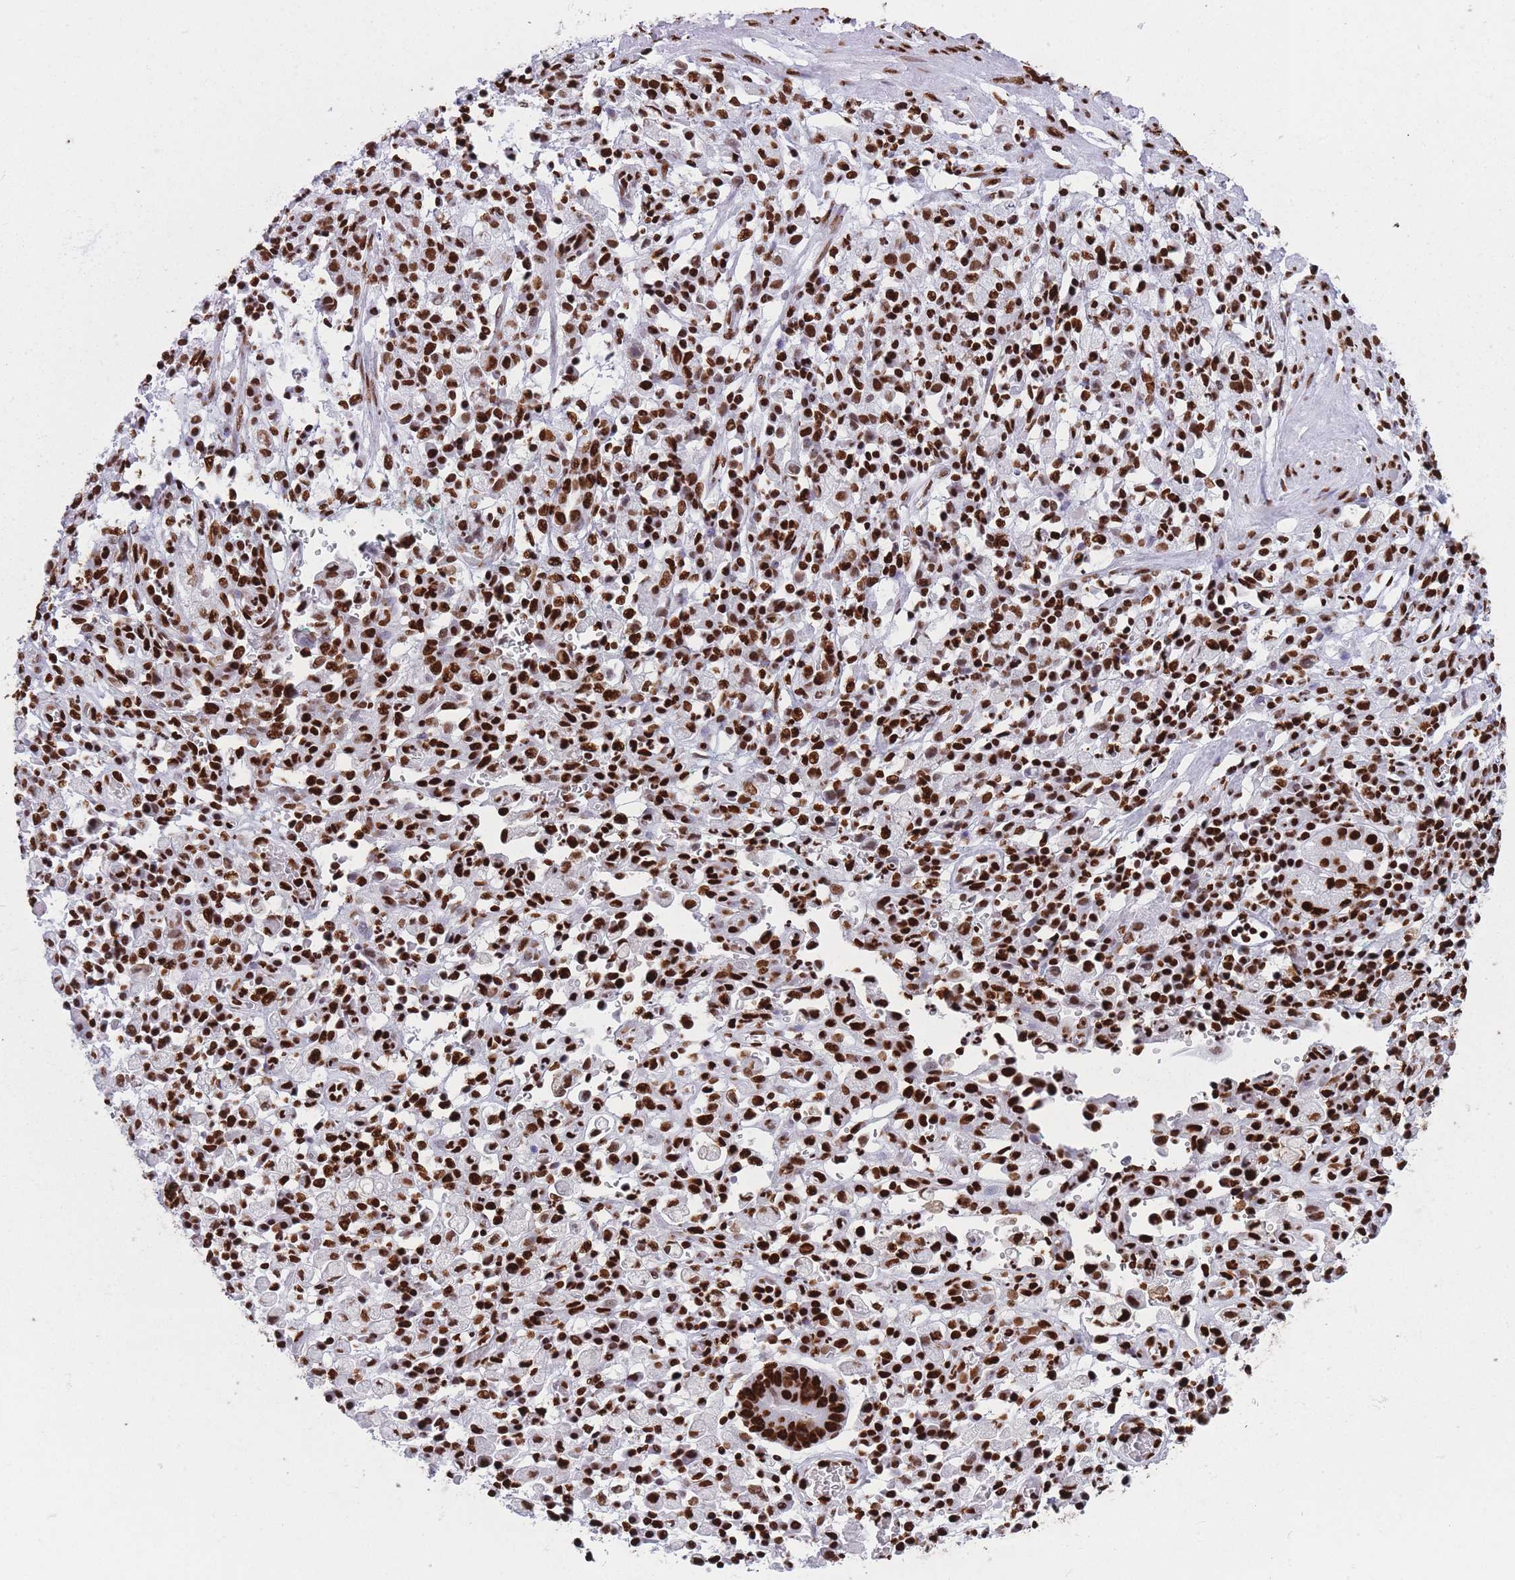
{"staining": {"intensity": "strong", "quantity": ">75%", "location": "nuclear"}, "tissue": "stomach cancer", "cell_type": "Tumor cells", "image_type": "cancer", "snomed": [{"axis": "morphology", "description": "Adenocarcinoma, NOS"}, {"axis": "topography", "description": "Stomach"}], "caption": "Immunohistochemistry of stomach cancer (adenocarcinoma) shows high levels of strong nuclear expression in about >75% of tumor cells.", "gene": "HNRNPUL1", "patient": {"sex": "male", "age": 77}}